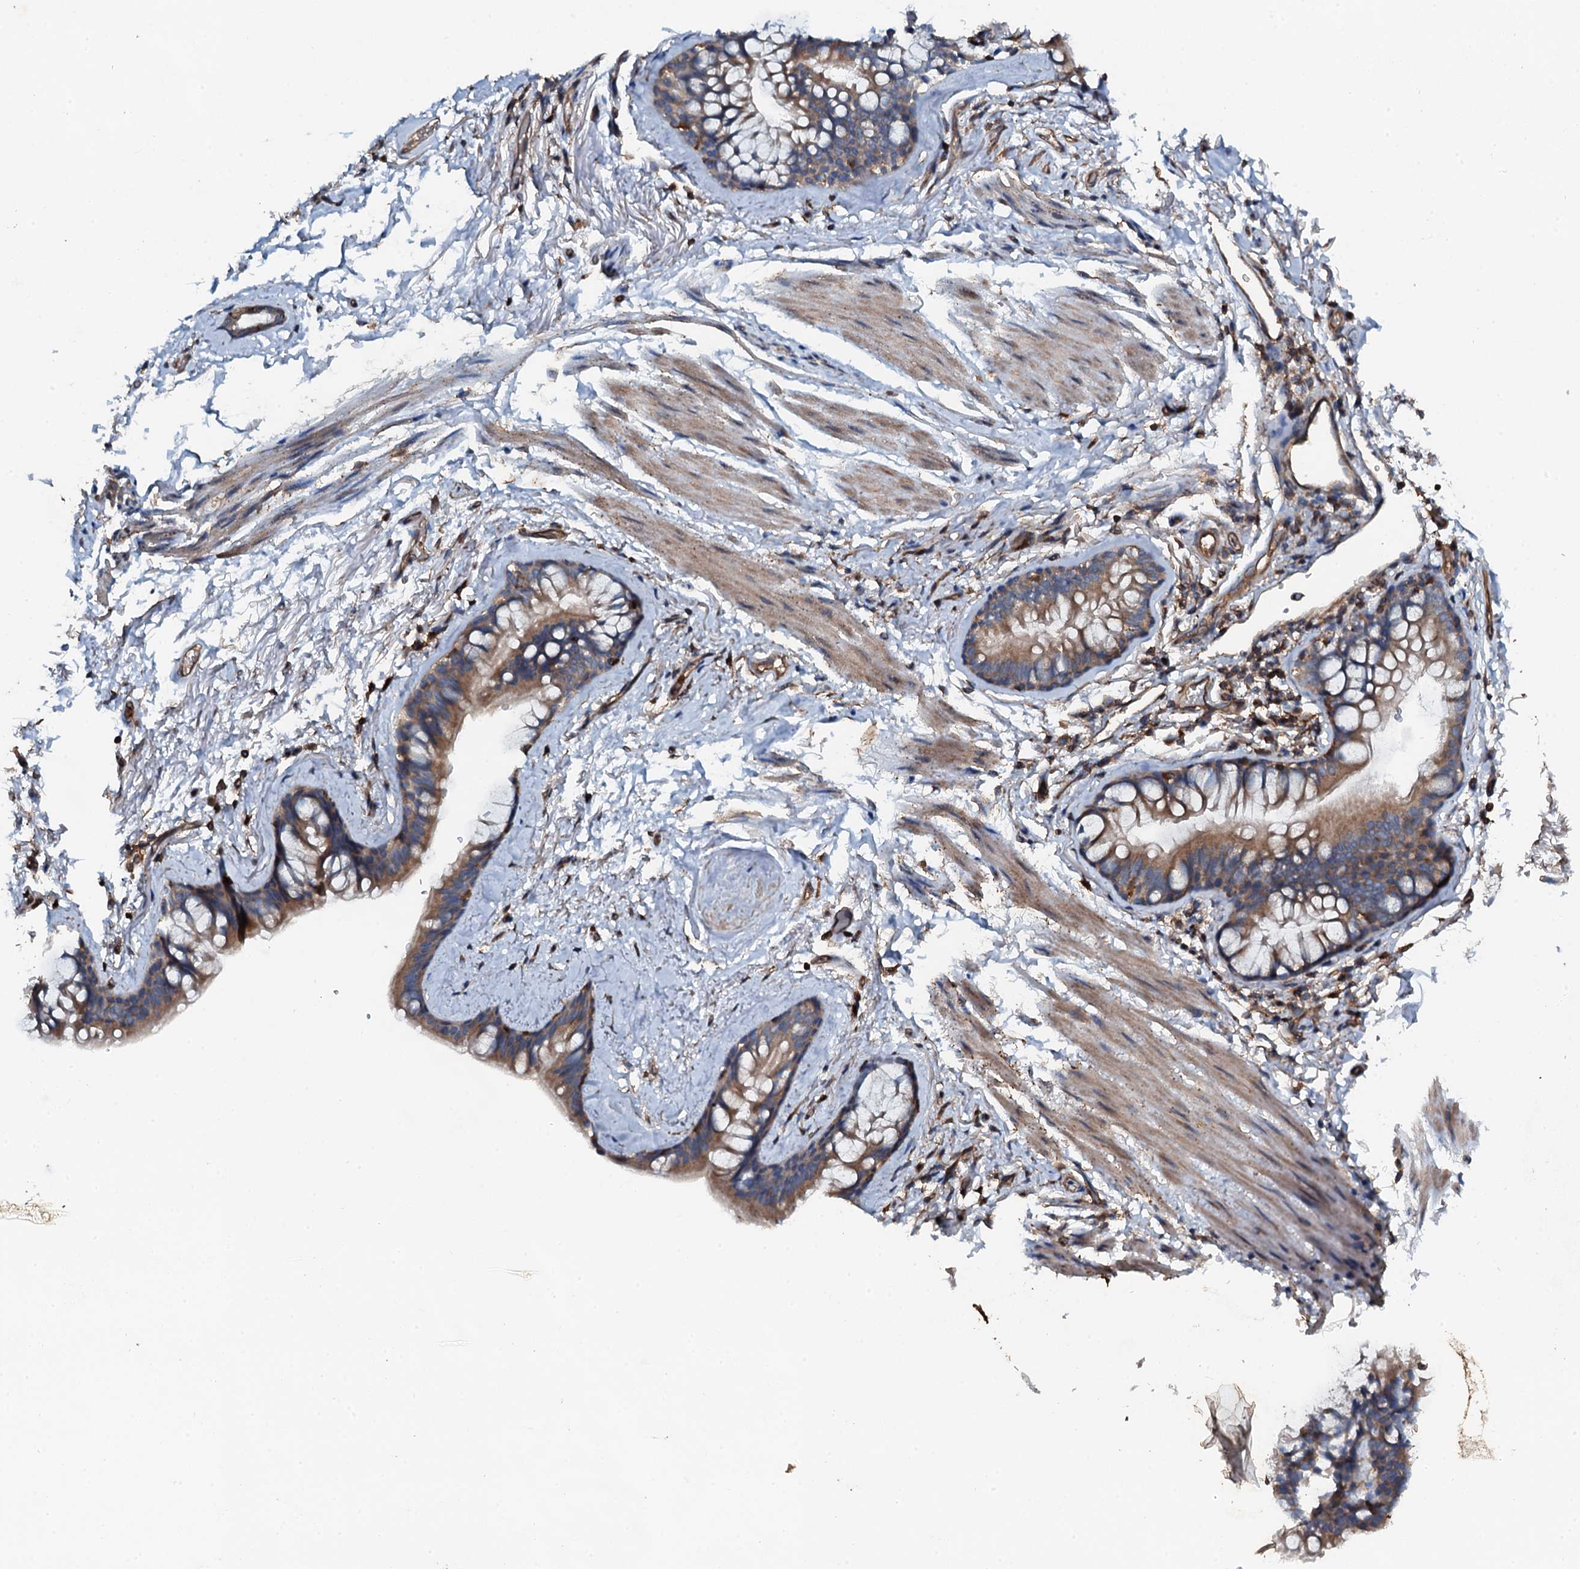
{"staining": {"intensity": "moderate", "quantity": ">75%", "location": "cytoplasmic/membranous"}, "tissue": "bronchus", "cell_type": "Respiratory epithelial cells", "image_type": "normal", "snomed": [{"axis": "morphology", "description": "Normal tissue, NOS"}, {"axis": "topography", "description": "Cartilage tissue"}], "caption": "Immunohistochemical staining of normal bronchus shows >75% levels of moderate cytoplasmic/membranous protein expression in approximately >75% of respiratory epithelial cells. The staining was performed using DAB (3,3'-diaminobenzidine) to visualize the protein expression in brown, while the nuclei were stained in blue with hematoxylin (Magnification: 20x).", "gene": "GRK2", "patient": {"sex": "male", "age": 63}}